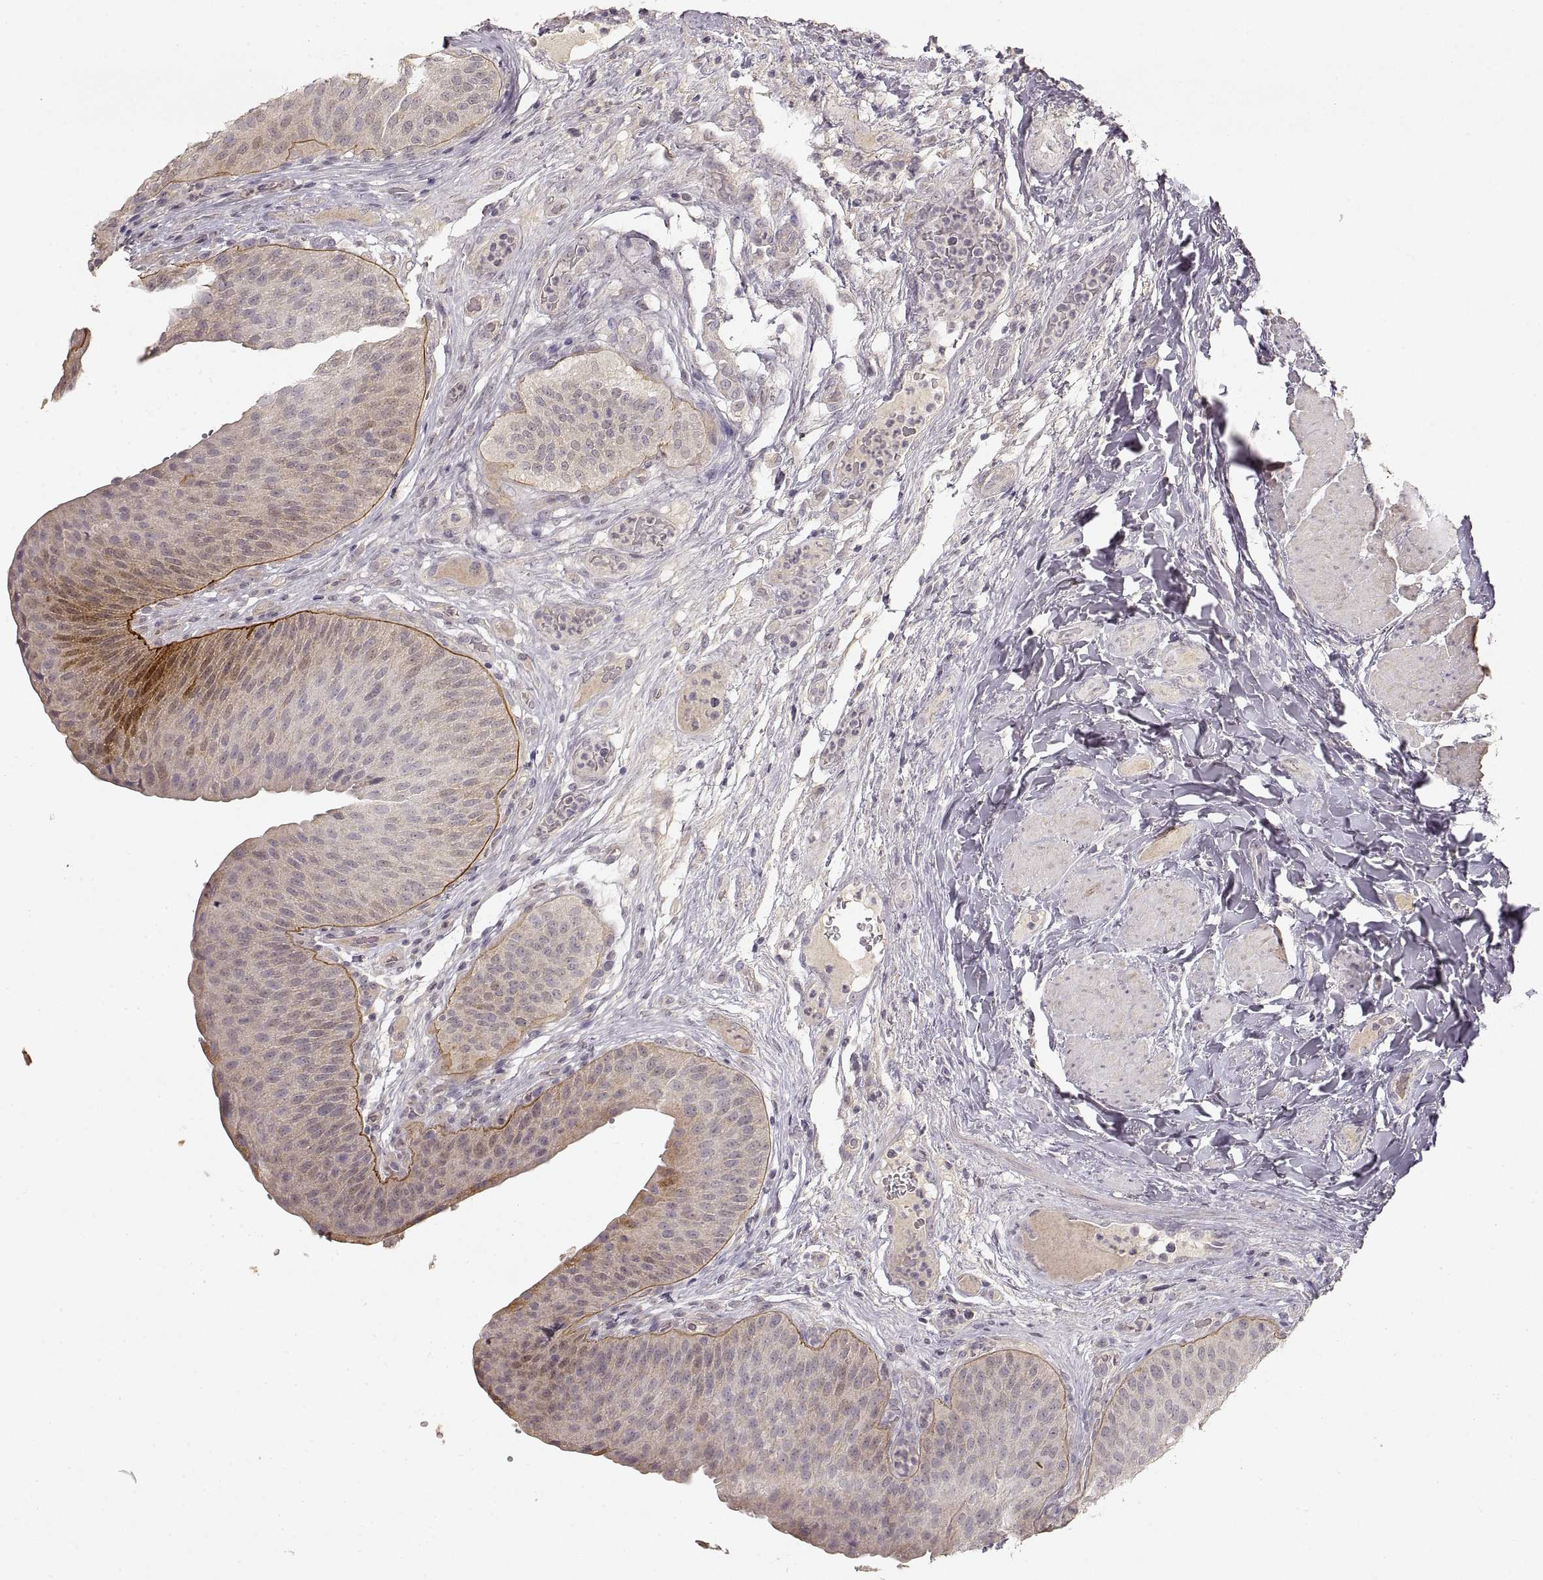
{"staining": {"intensity": "weak", "quantity": ">75%", "location": "cytoplasmic/membranous"}, "tissue": "urinary bladder", "cell_type": "Urothelial cells", "image_type": "normal", "snomed": [{"axis": "morphology", "description": "Normal tissue, NOS"}, {"axis": "topography", "description": "Urinary bladder"}], "caption": "Immunohistochemical staining of normal human urinary bladder exhibits low levels of weak cytoplasmic/membranous positivity in approximately >75% of urothelial cells.", "gene": "LAMC2", "patient": {"sex": "male", "age": 66}}